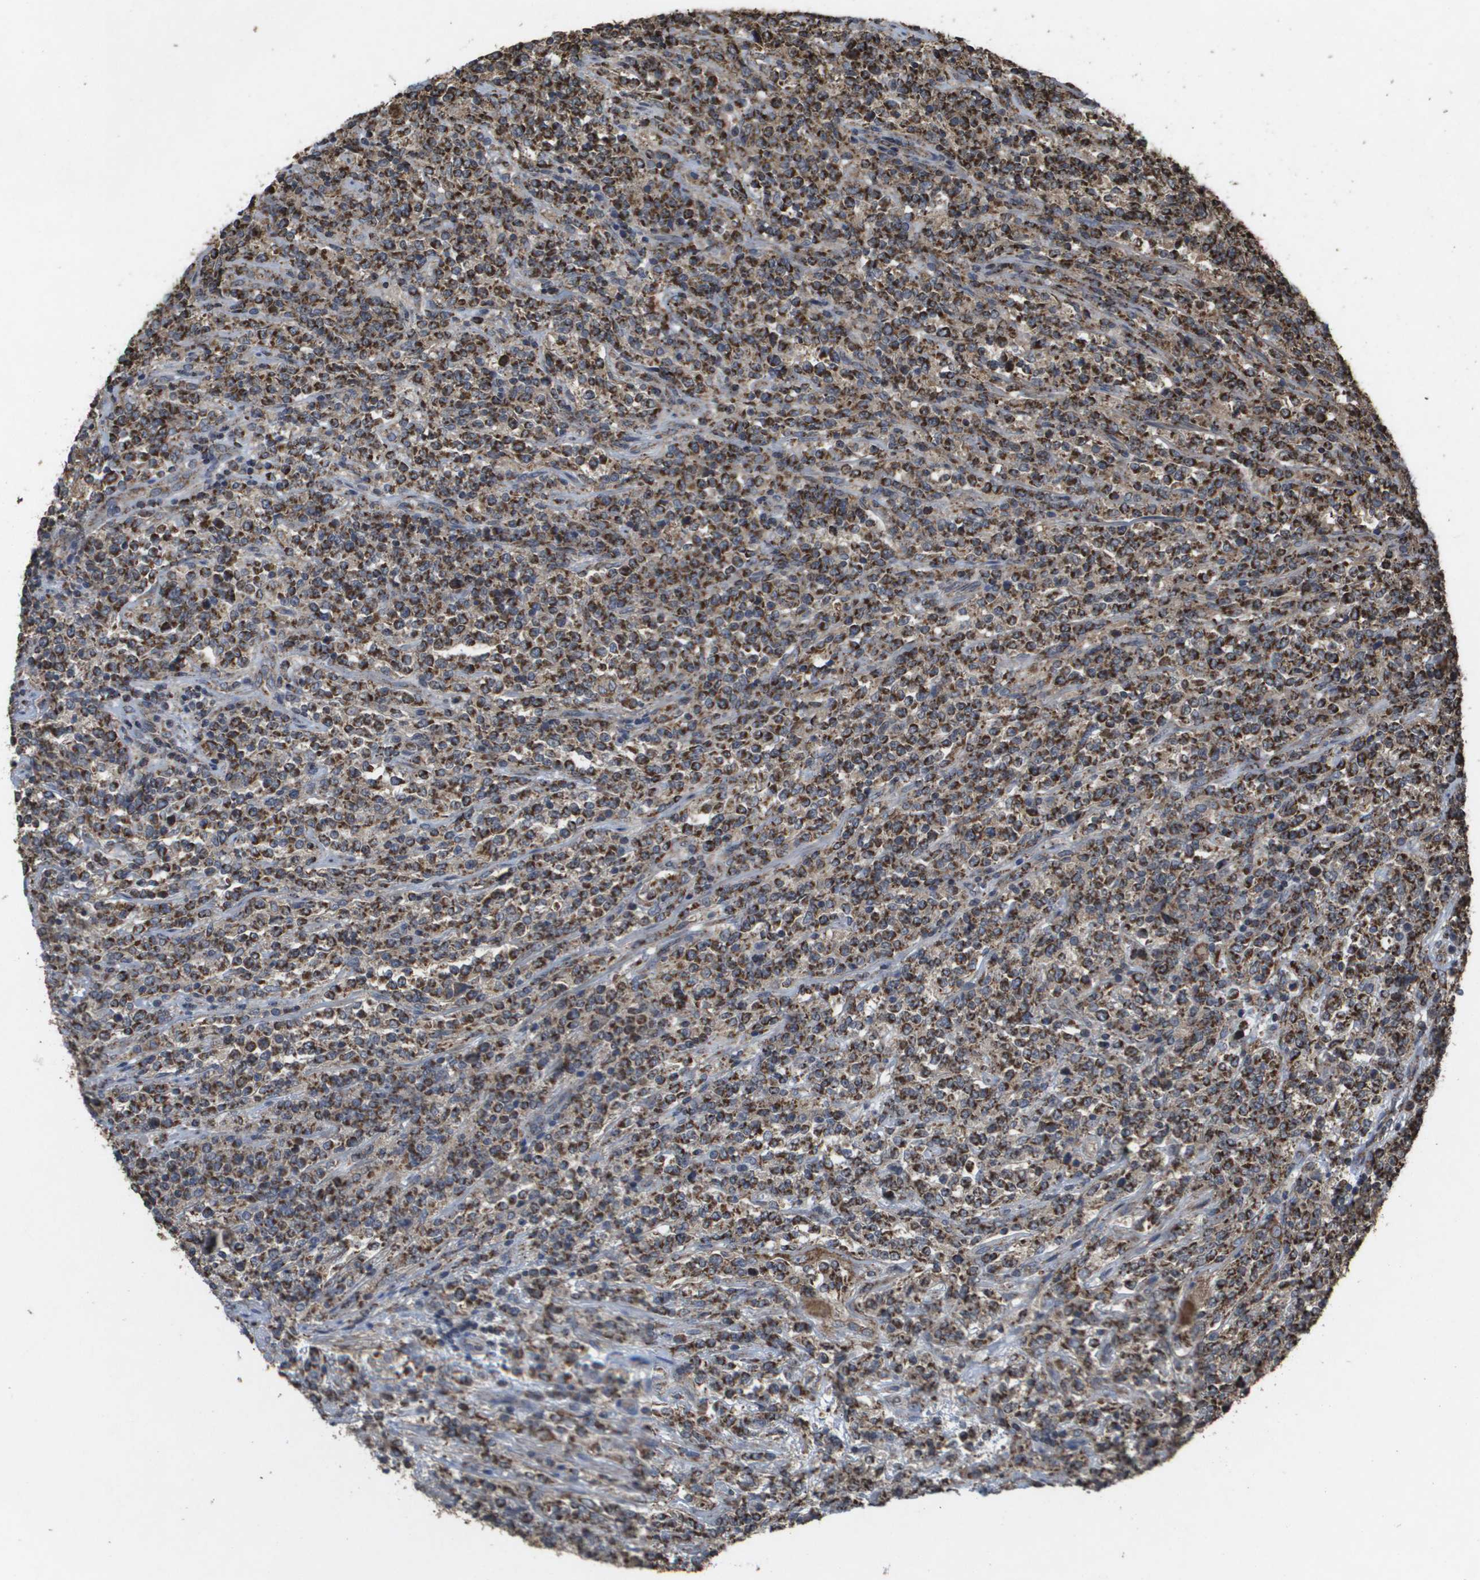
{"staining": {"intensity": "strong", "quantity": ">75%", "location": "cytoplasmic/membranous"}, "tissue": "lymphoma", "cell_type": "Tumor cells", "image_type": "cancer", "snomed": [{"axis": "morphology", "description": "Malignant lymphoma, non-Hodgkin's type, High grade"}, {"axis": "topography", "description": "Soft tissue"}], "caption": "Protein expression analysis of malignant lymphoma, non-Hodgkin's type (high-grade) shows strong cytoplasmic/membranous expression in approximately >75% of tumor cells.", "gene": "HSPE1", "patient": {"sex": "male", "age": 18}}